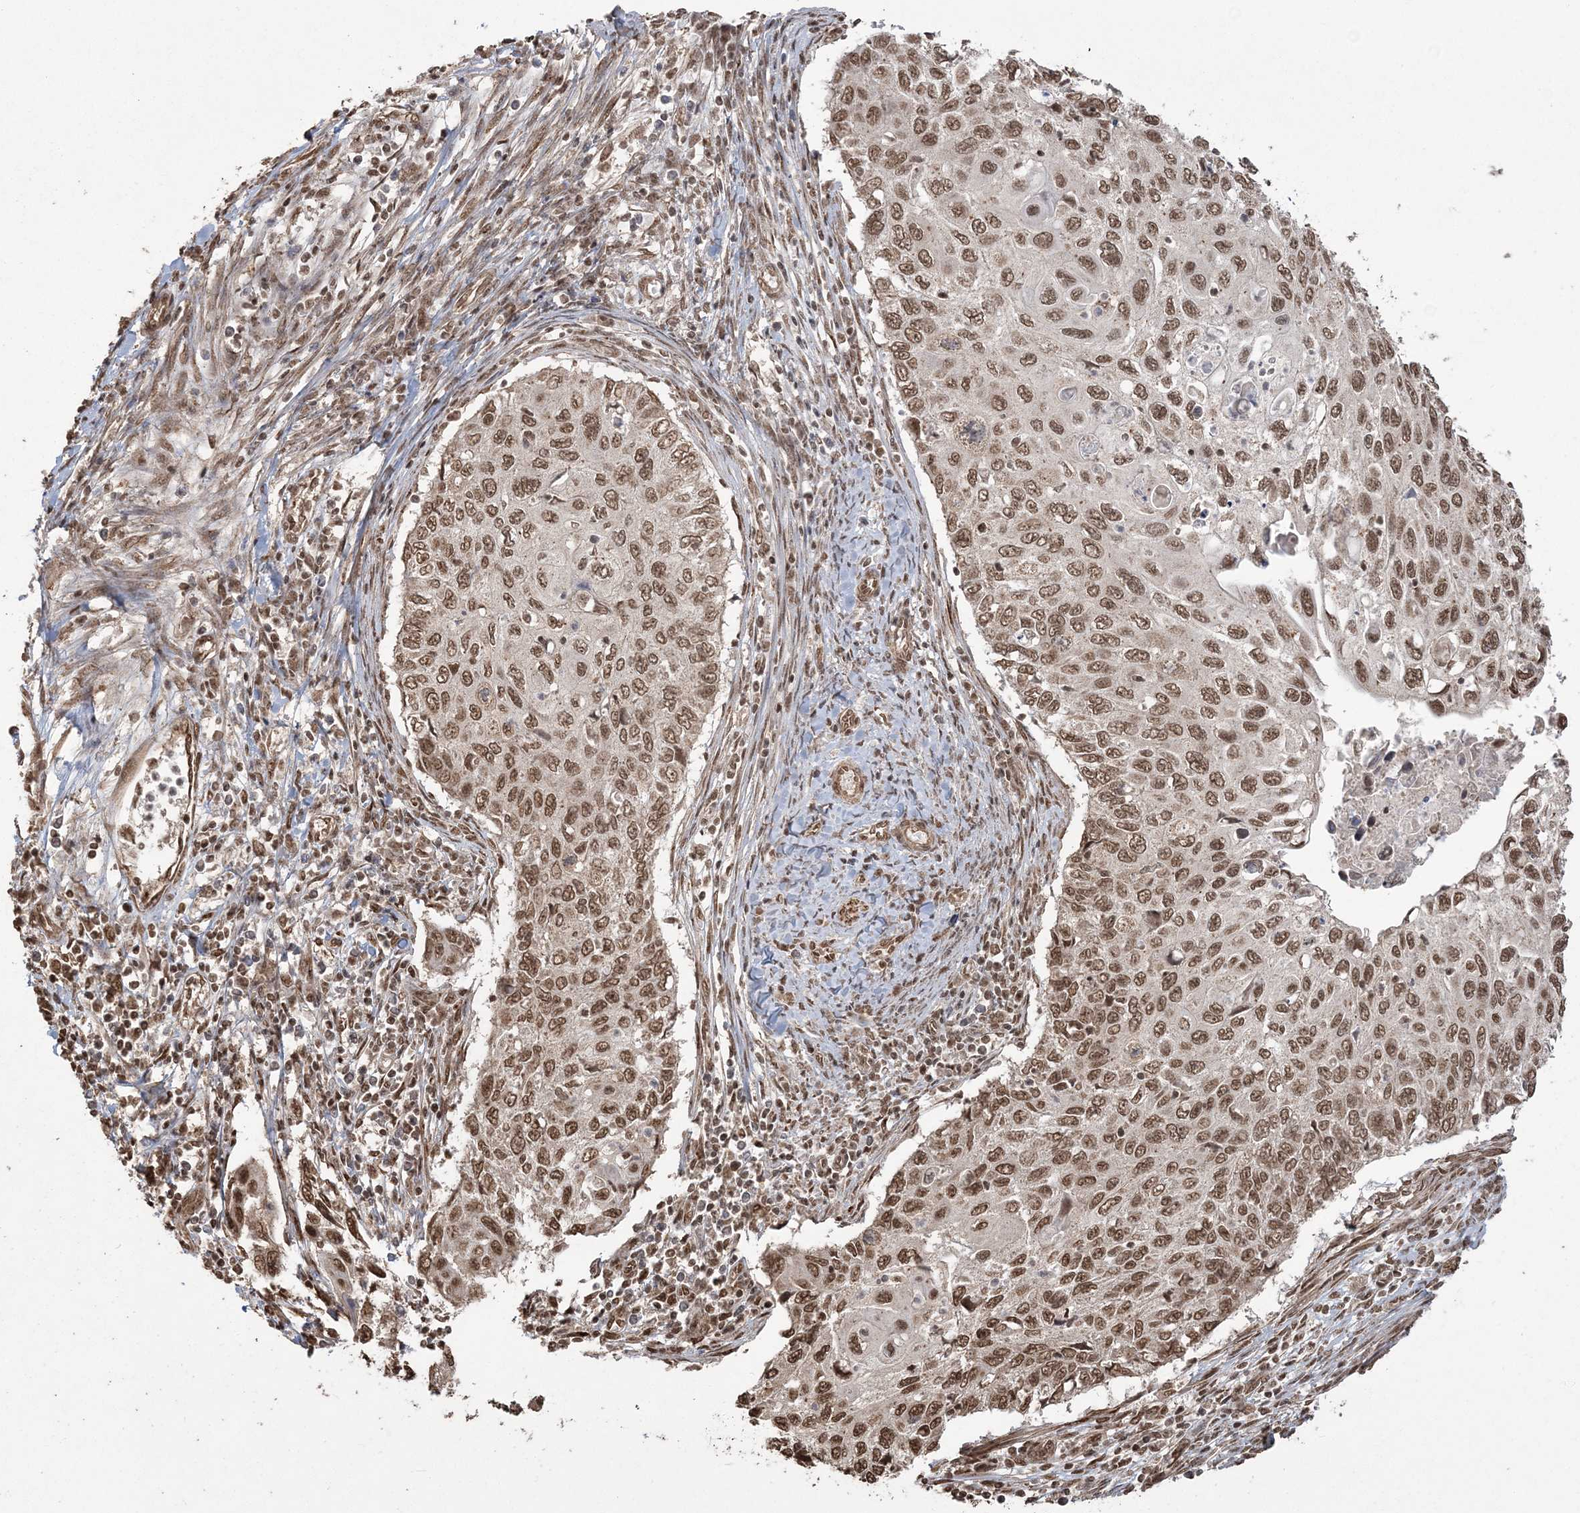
{"staining": {"intensity": "strong", "quantity": ">75%", "location": "nuclear"}, "tissue": "cervical cancer", "cell_type": "Tumor cells", "image_type": "cancer", "snomed": [{"axis": "morphology", "description": "Squamous cell carcinoma, NOS"}, {"axis": "topography", "description": "Cervix"}], "caption": "Immunohistochemical staining of cervical cancer (squamous cell carcinoma) exhibits high levels of strong nuclear expression in approximately >75% of tumor cells.", "gene": "ZNF839", "patient": {"sex": "female", "age": 70}}